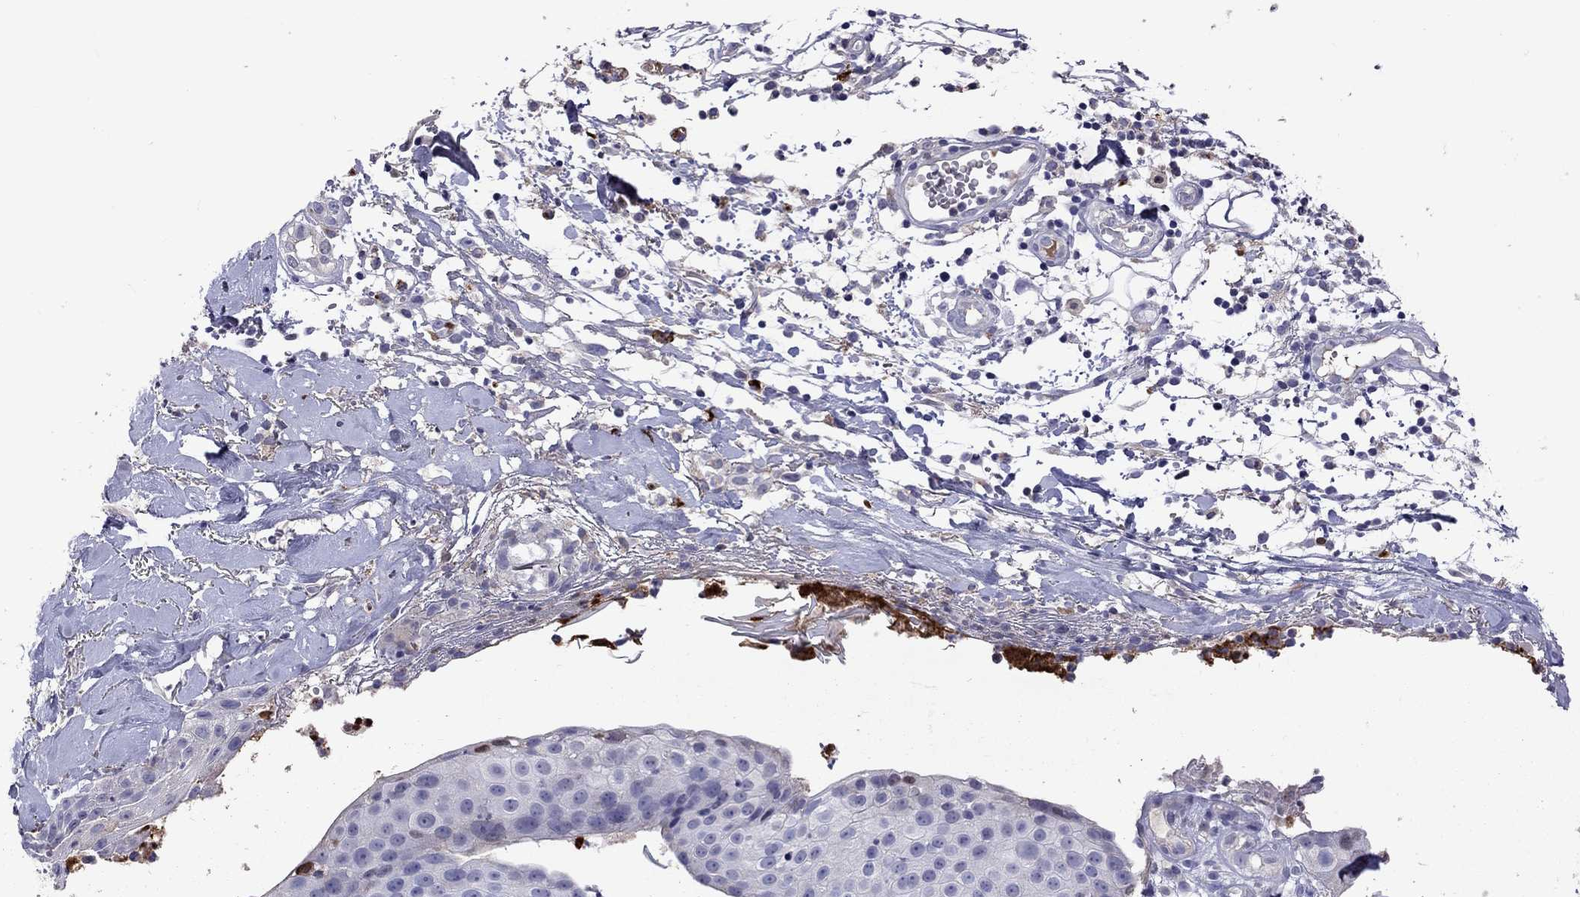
{"staining": {"intensity": "negative", "quantity": "none", "location": "none"}, "tissue": "skin cancer", "cell_type": "Tumor cells", "image_type": "cancer", "snomed": [{"axis": "morphology", "description": "Squamous cell carcinoma, NOS"}, {"axis": "topography", "description": "Skin"}], "caption": "Tumor cells are negative for protein expression in human squamous cell carcinoma (skin).", "gene": "SERPINA3", "patient": {"sex": "male", "age": 71}}